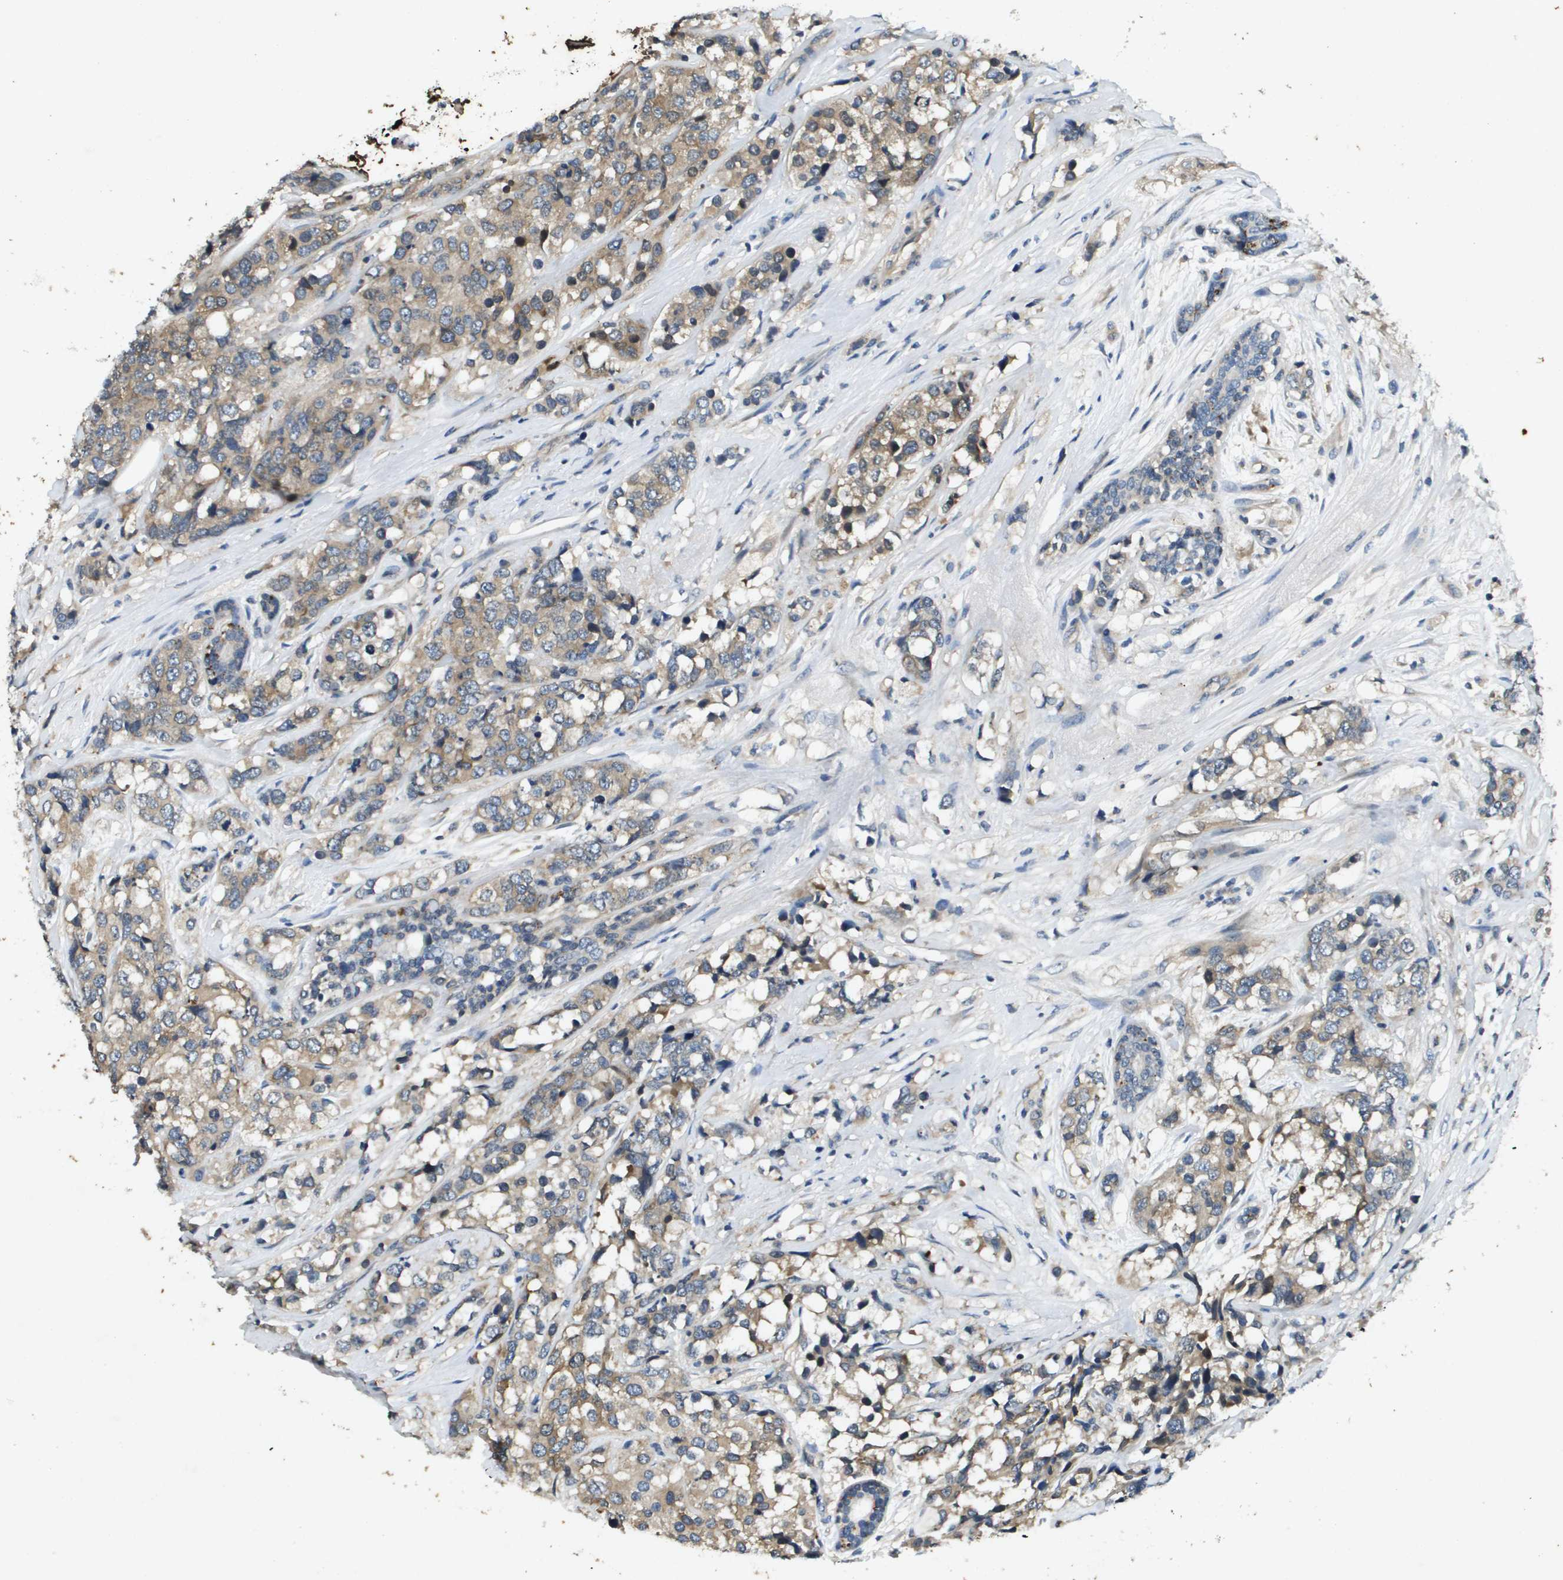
{"staining": {"intensity": "moderate", "quantity": ">75%", "location": "cytoplasmic/membranous"}, "tissue": "breast cancer", "cell_type": "Tumor cells", "image_type": "cancer", "snomed": [{"axis": "morphology", "description": "Lobular carcinoma"}, {"axis": "topography", "description": "Breast"}], "caption": "About >75% of tumor cells in breast cancer (lobular carcinoma) reveal moderate cytoplasmic/membranous protein staining as visualized by brown immunohistochemical staining.", "gene": "PGAP3", "patient": {"sex": "female", "age": 59}}